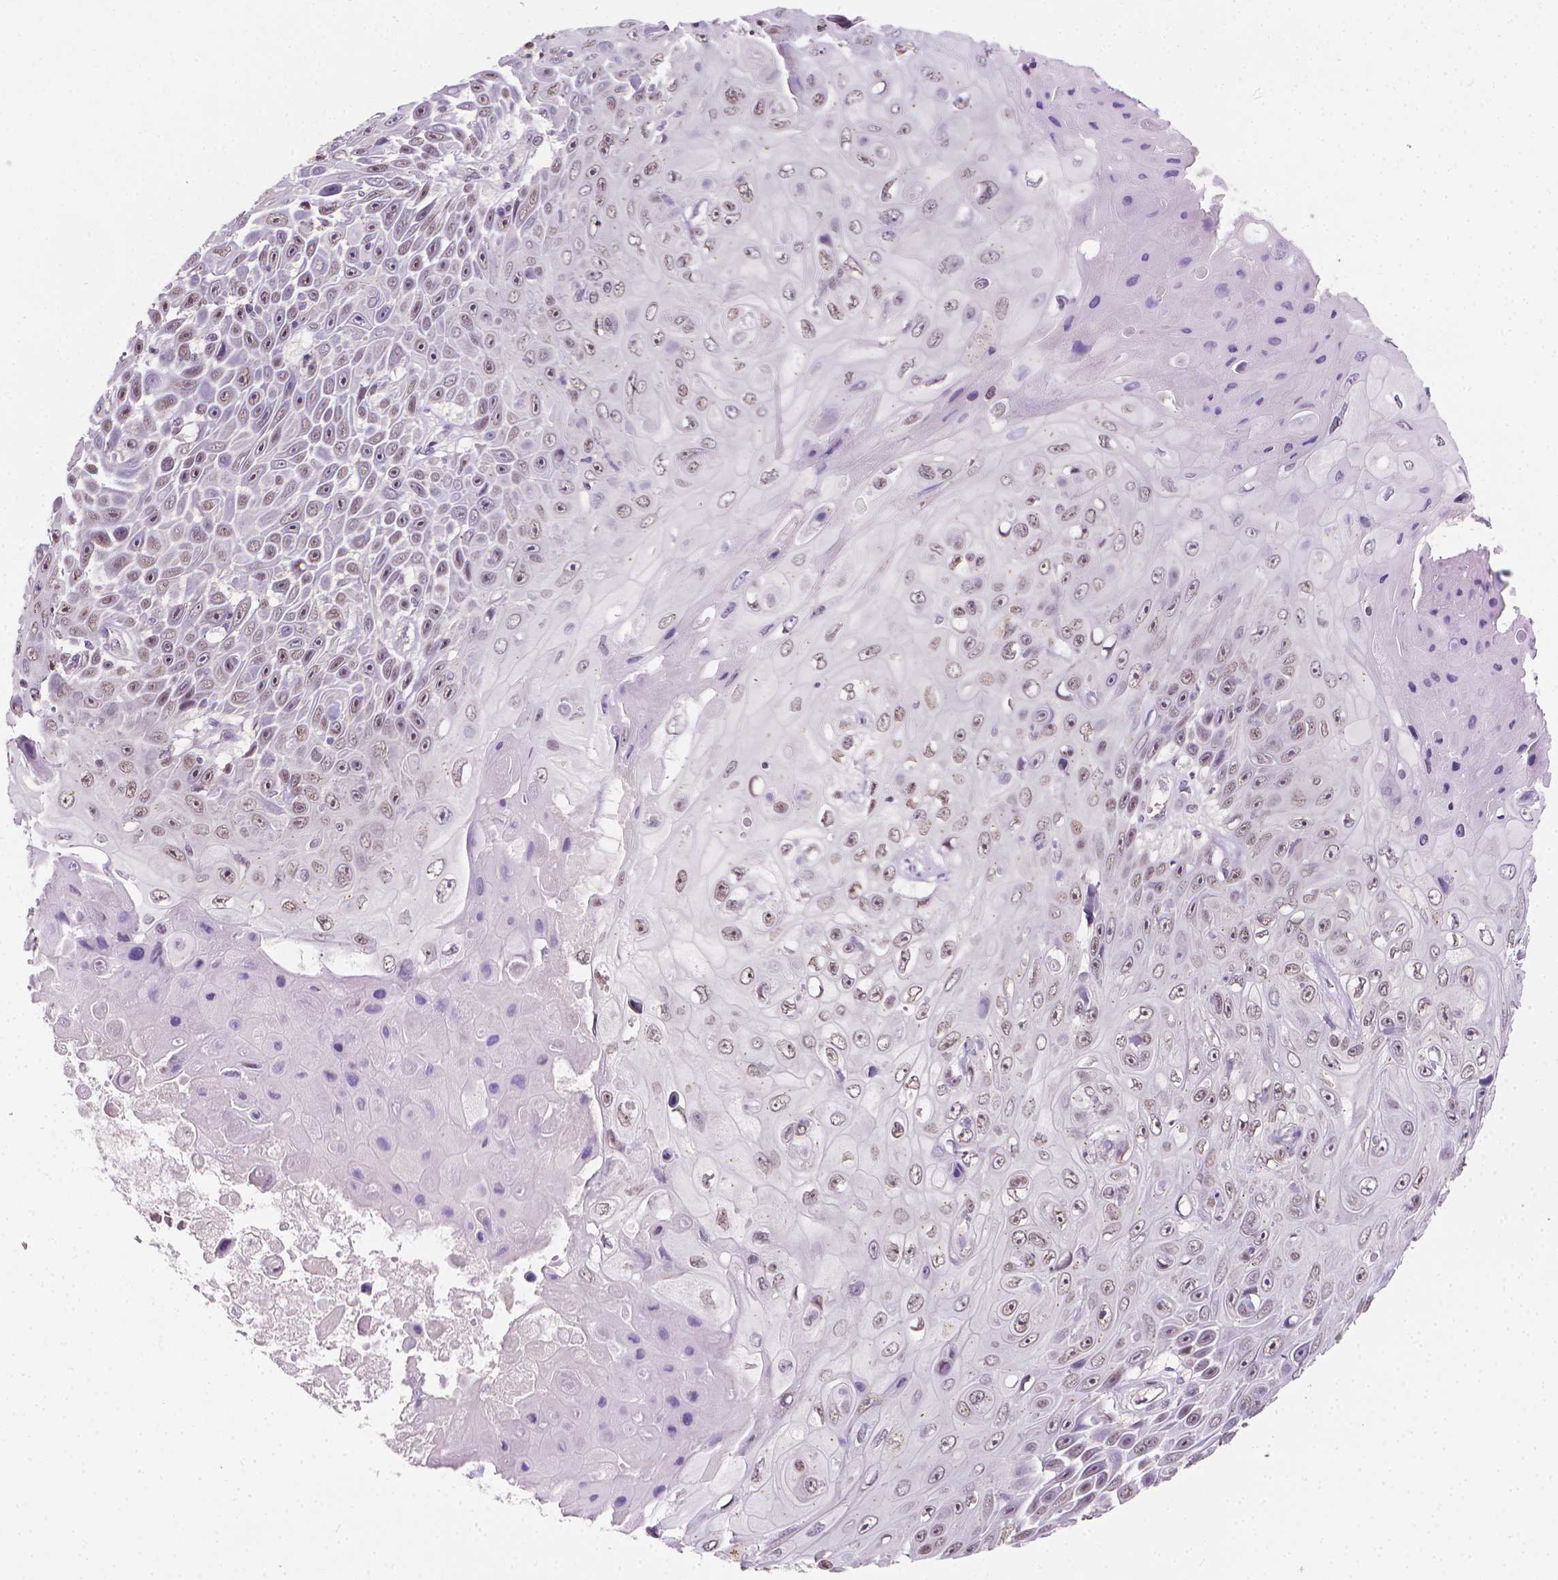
{"staining": {"intensity": "weak", "quantity": "<25%", "location": "nuclear"}, "tissue": "skin cancer", "cell_type": "Tumor cells", "image_type": "cancer", "snomed": [{"axis": "morphology", "description": "Squamous cell carcinoma, NOS"}, {"axis": "topography", "description": "Skin"}], "caption": "Human skin cancer (squamous cell carcinoma) stained for a protein using IHC displays no expression in tumor cells.", "gene": "NCAN", "patient": {"sex": "male", "age": 82}}